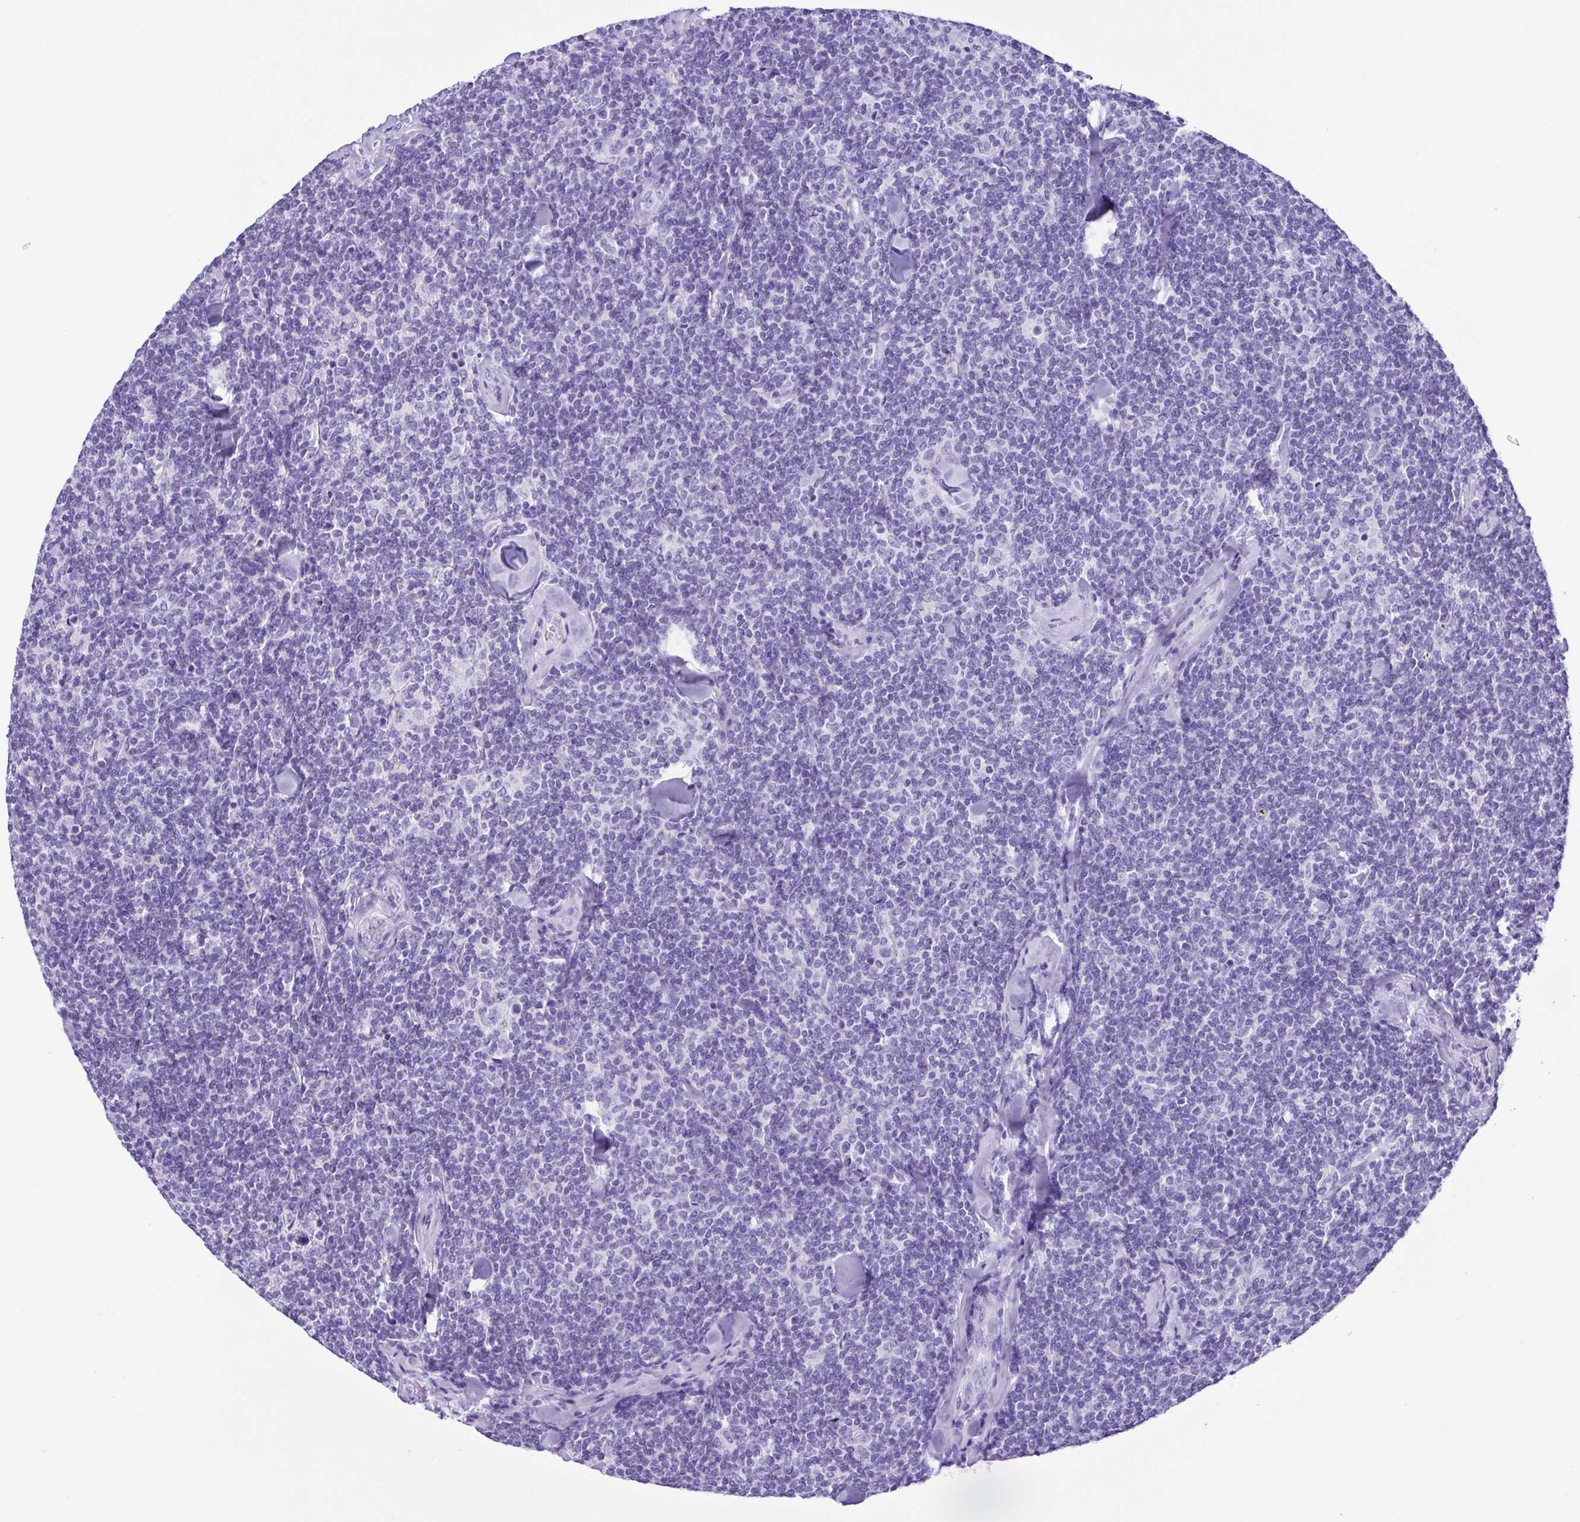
{"staining": {"intensity": "negative", "quantity": "none", "location": "none"}, "tissue": "lymphoma", "cell_type": "Tumor cells", "image_type": "cancer", "snomed": [{"axis": "morphology", "description": "Malignant lymphoma, non-Hodgkin's type, Low grade"}, {"axis": "topography", "description": "Lymph node"}], "caption": "Immunohistochemical staining of malignant lymphoma, non-Hodgkin's type (low-grade) reveals no significant staining in tumor cells.", "gene": "OVGP1", "patient": {"sex": "female", "age": 56}}